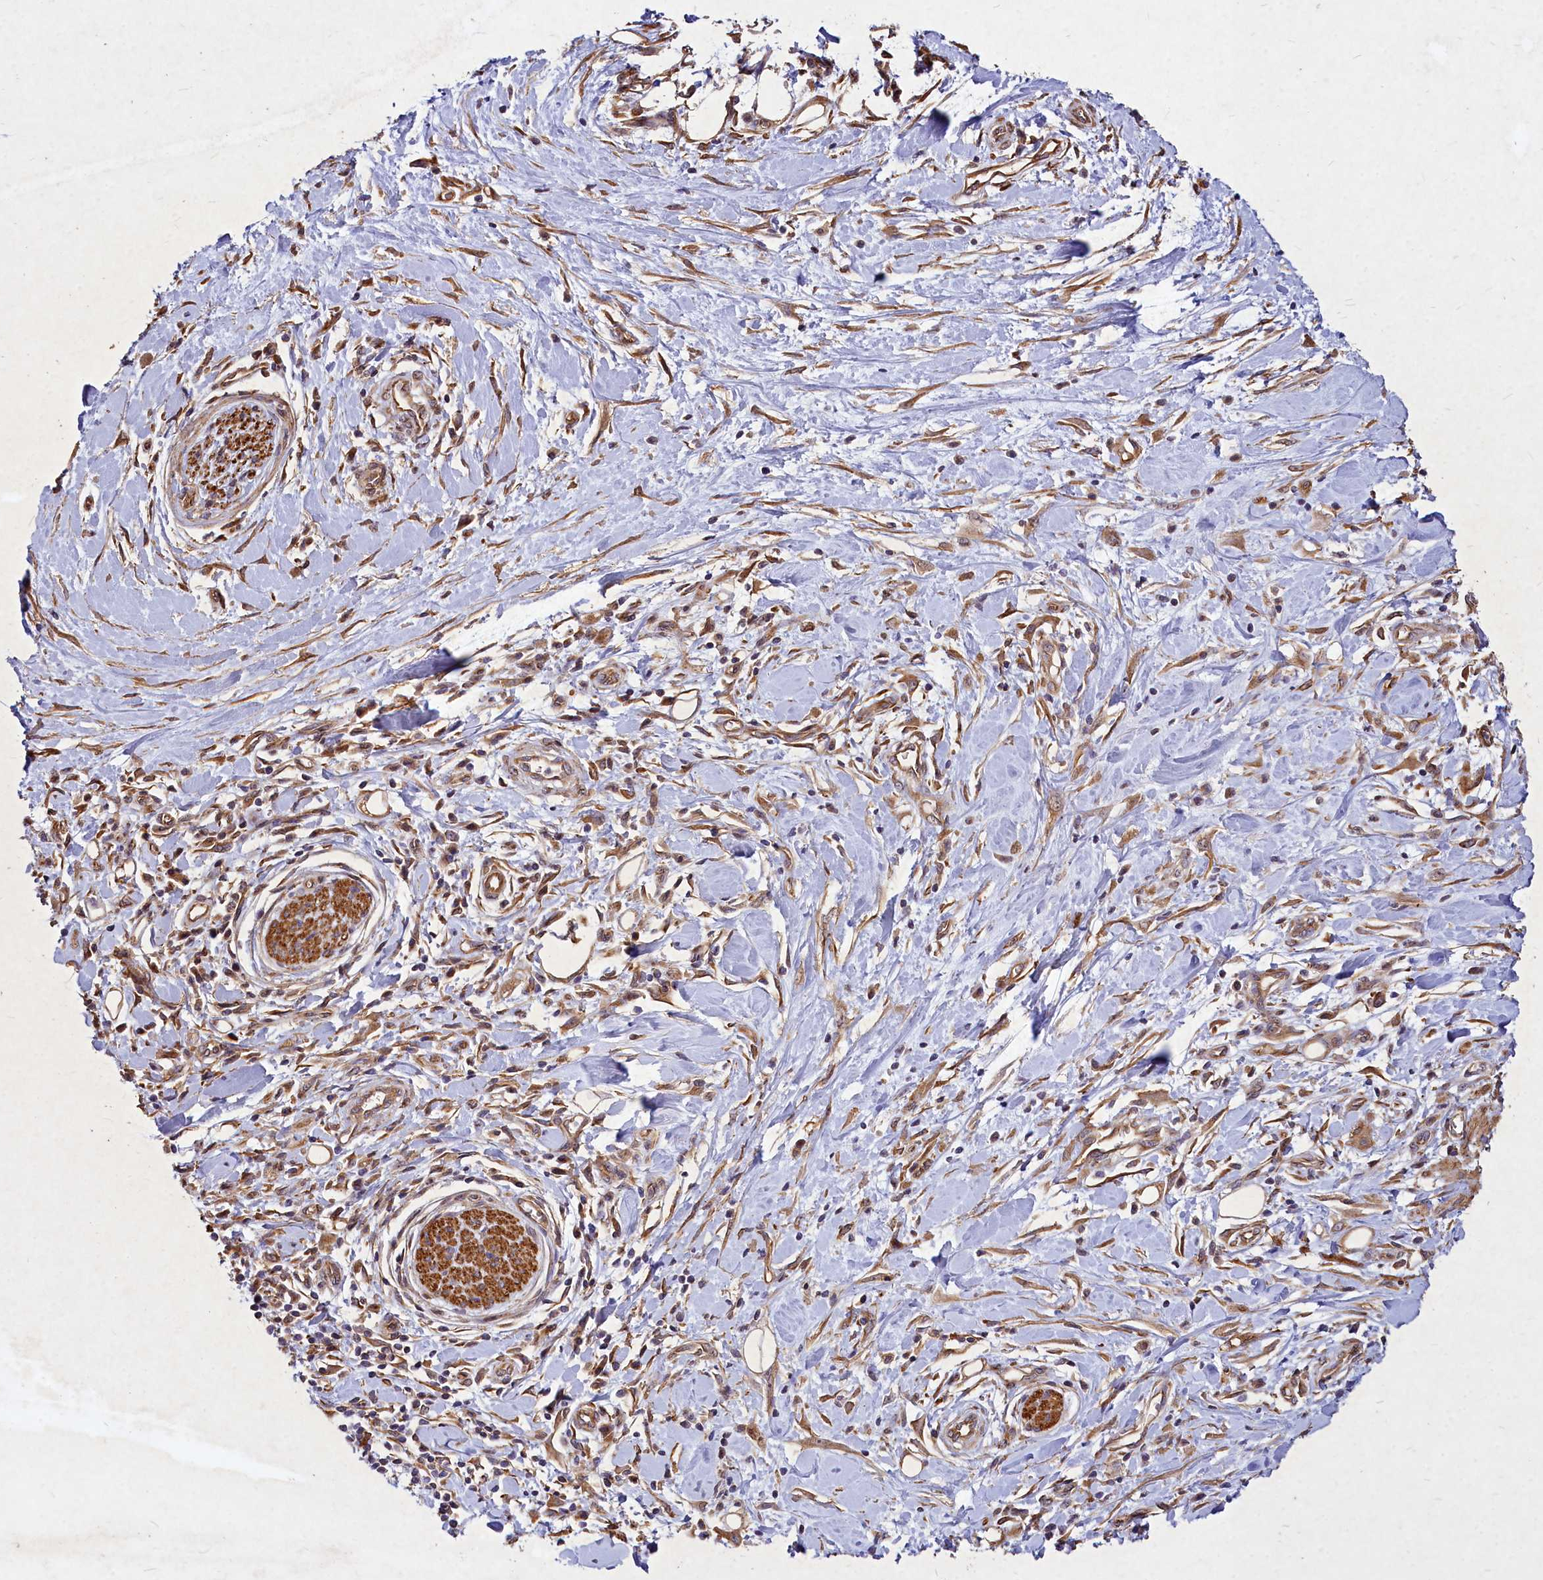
{"staining": {"intensity": "moderate", "quantity": ">75%", "location": "cytoplasmic/membranous"}, "tissue": "stomach cancer", "cell_type": "Tumor cells", "image_type": "cancer", "snomed": [{"axis": "morphology", "description": "Normal tissue, NOS"}, {"axis": "morphology", "description": "Adenocarcinoma, NOS"}, {"axis": "topography", "description": "Stomach"}], "caption": "About >75% of tumor cells in stomach cancer (adenocarcinoma) display moderate cytoplasmic/membranous protein staining as visualized by brown immunohistochemical staining.", "gene": "SKA1", "patient": {"sex": "female", "age": 64}}